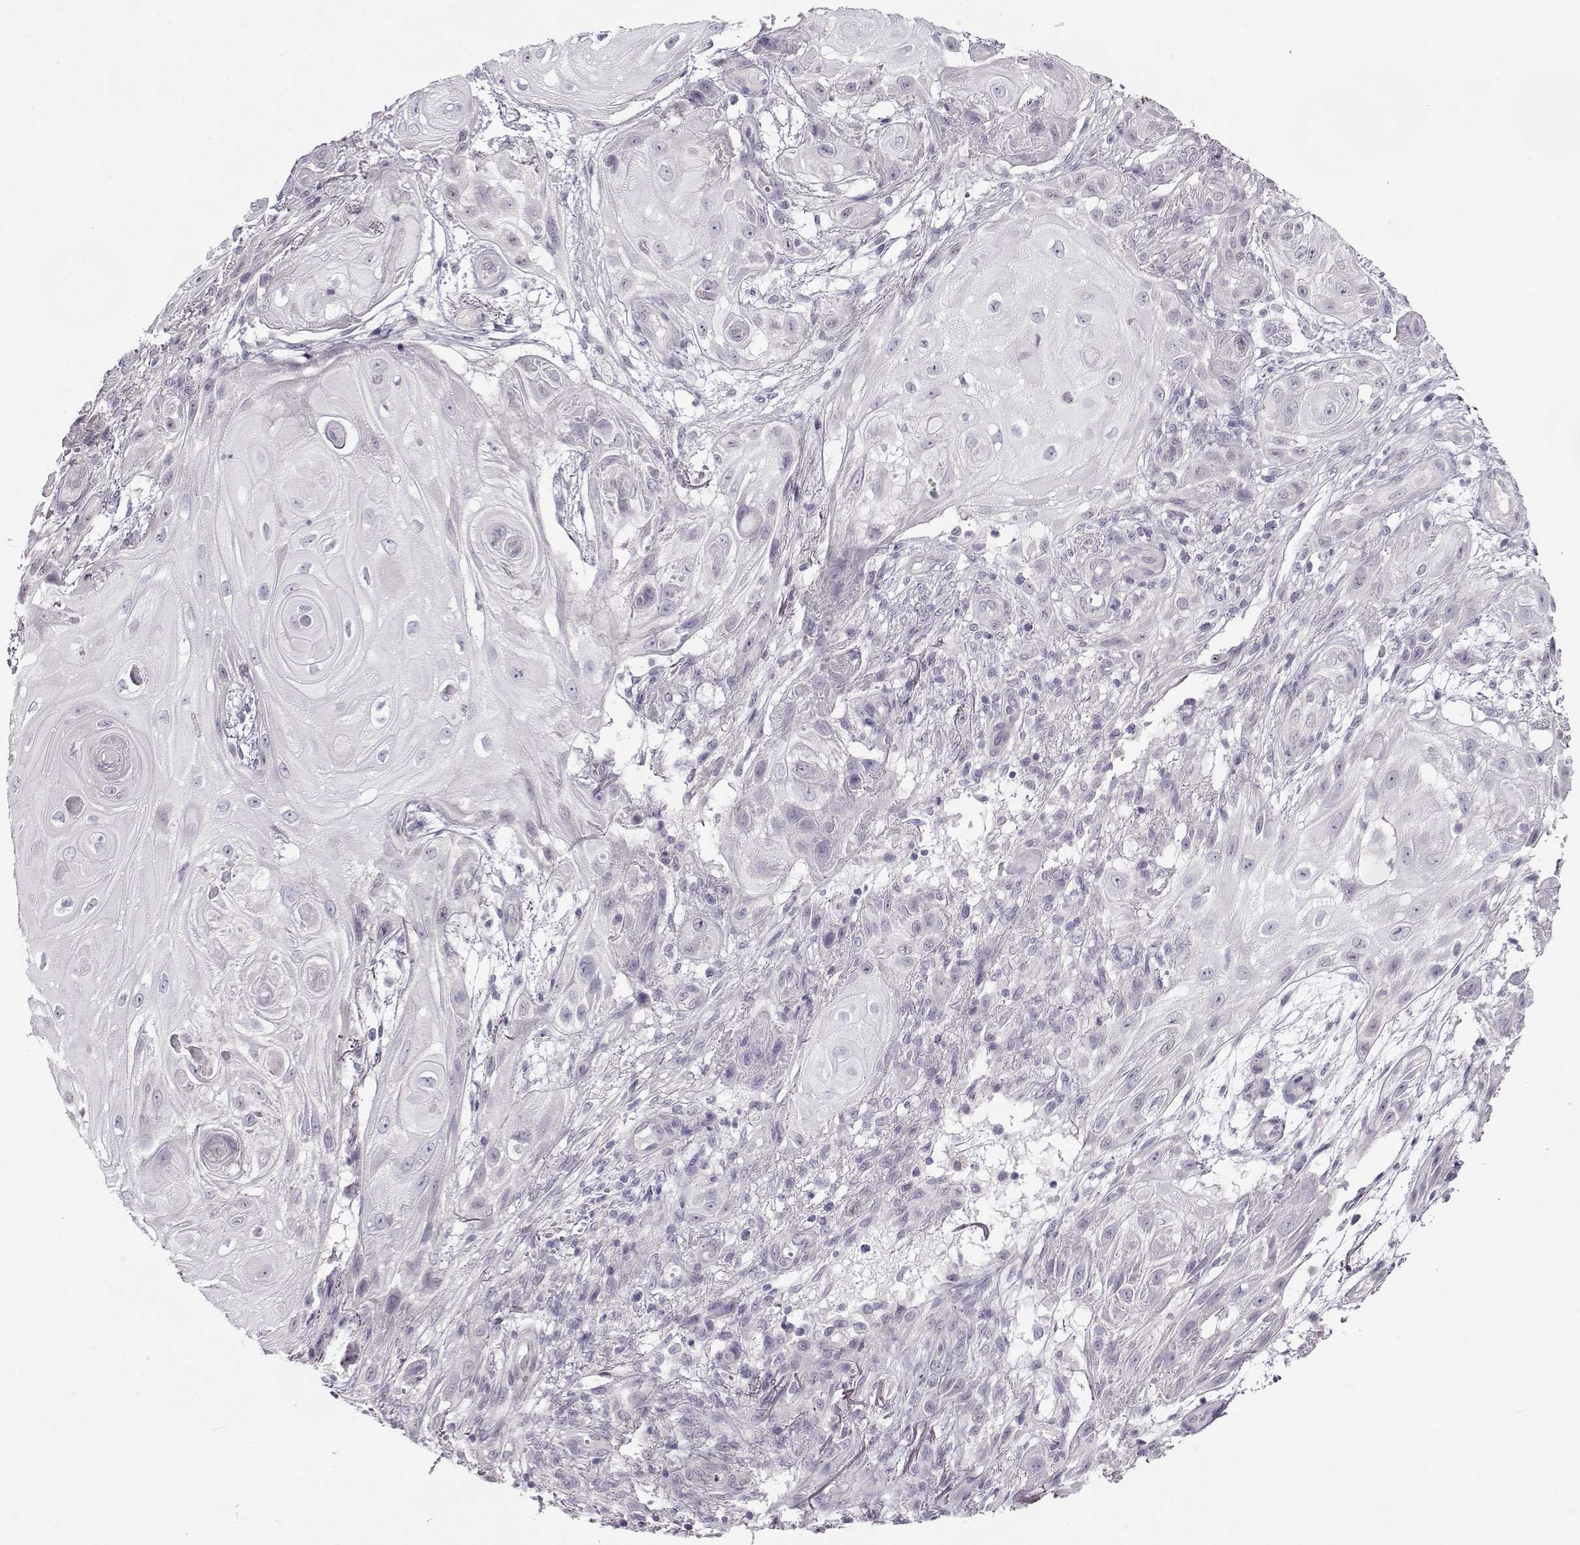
{"staining": {"intensity": "negative", "quantity": "none", "location": "none"}, "tissue": "skin cancer", "cell_type": "Tumor cells", "image_type": "cancer", "snomed": [{"axis": "morphology", "description": "Squamous cell carcinoma, NOS"}, {"axis": "topography", "description": "Skin"}], "caption": "Image shows no significant protein expression in tumor cells of skin squamous cell carcinoma.", "gene": "TEX55", "patient": {"sex": "male", "age": 62}}